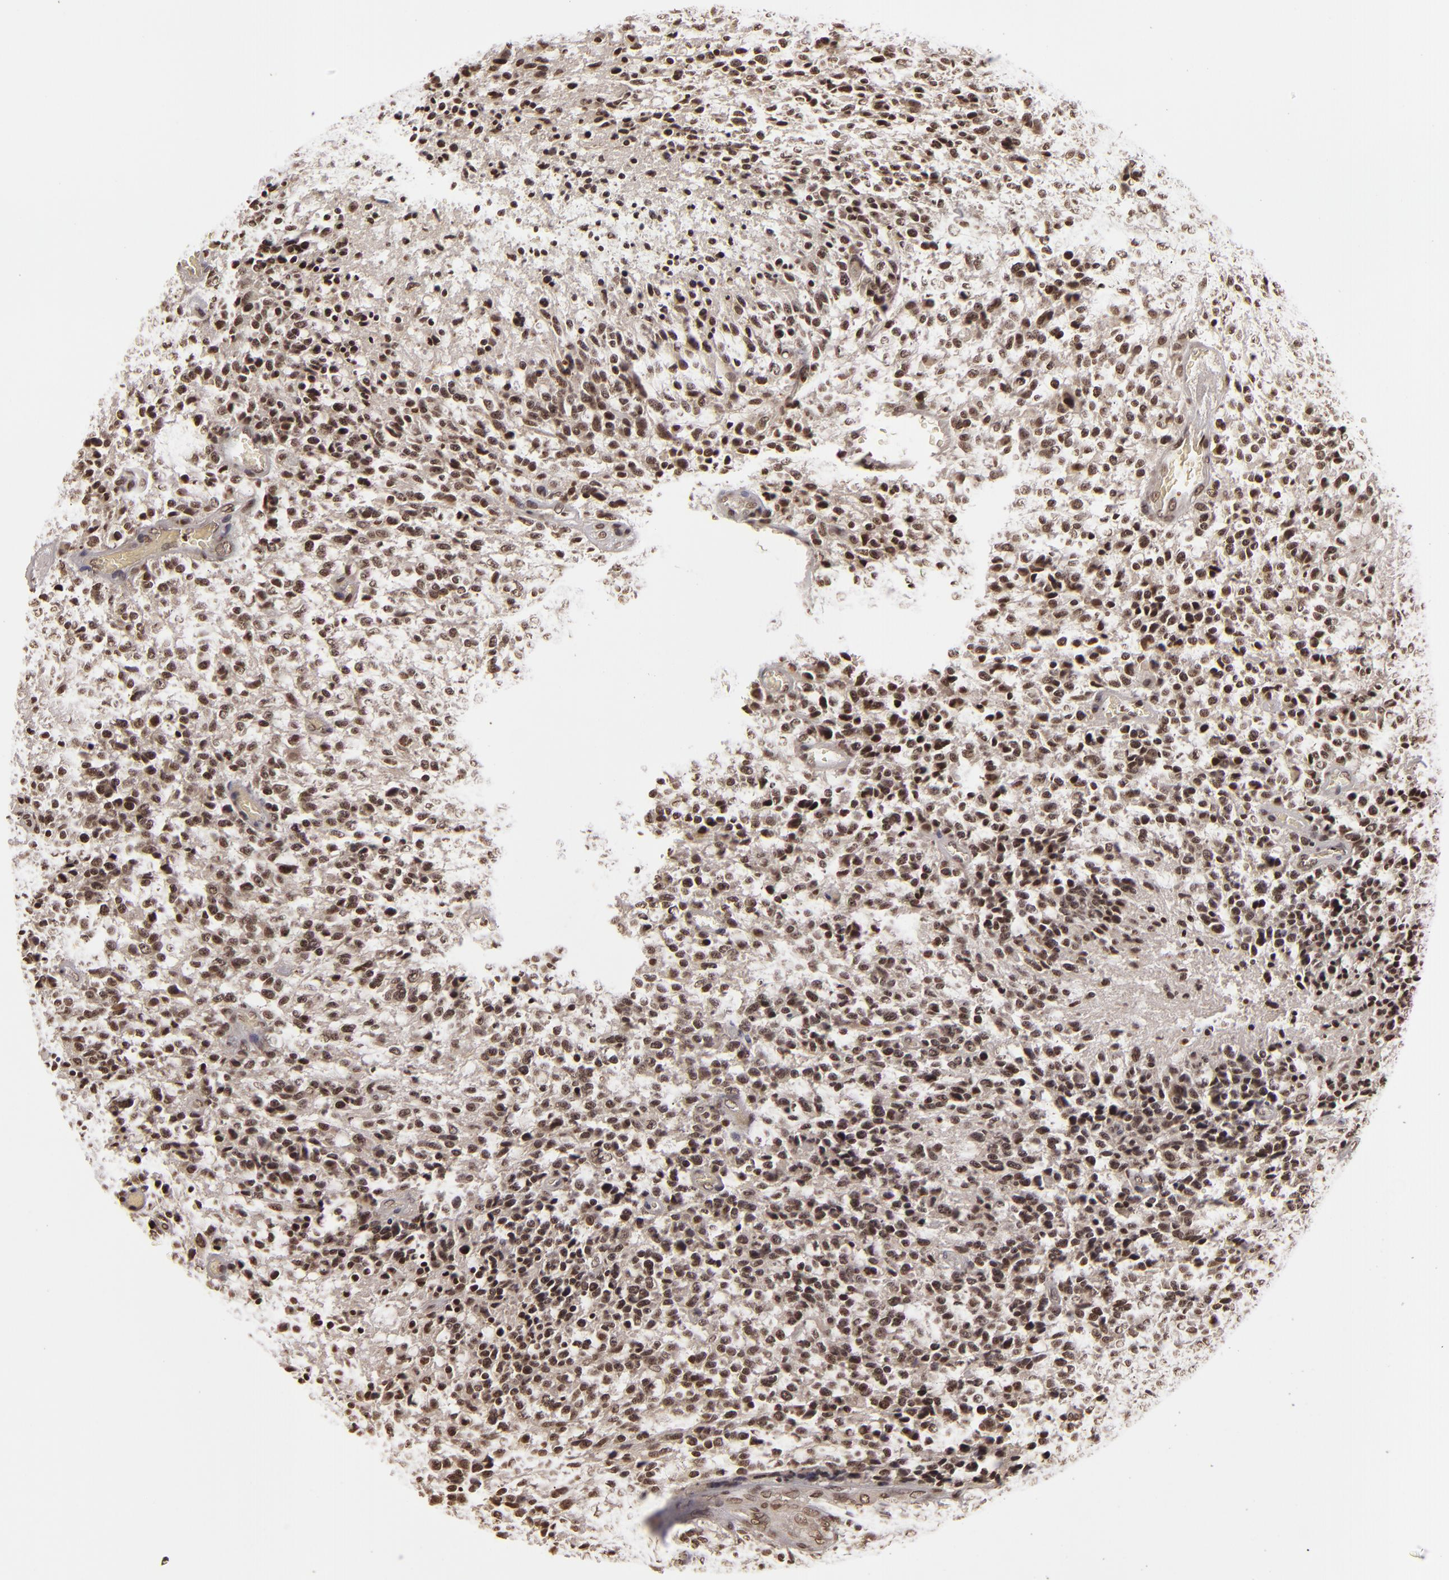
{"staining": {"intensity": "moderate", "quantity": ">75%", "location": "nuclear"}, "tissue": "glioma", "cell_type": "Tumor cells", "image_type": "cancer", "snomed": [{"axis": "morphology", "description": "Glioma, malignant, High grade"}, {"axis": "topography", "description": "Brain"}], "caption": "Brown immunohistochemical staining in human glioma displays moderate nuclear expression in about >75% of tumor cells.", "gene": "CUL3", "patient": {"sex": "male", "age": 36}}